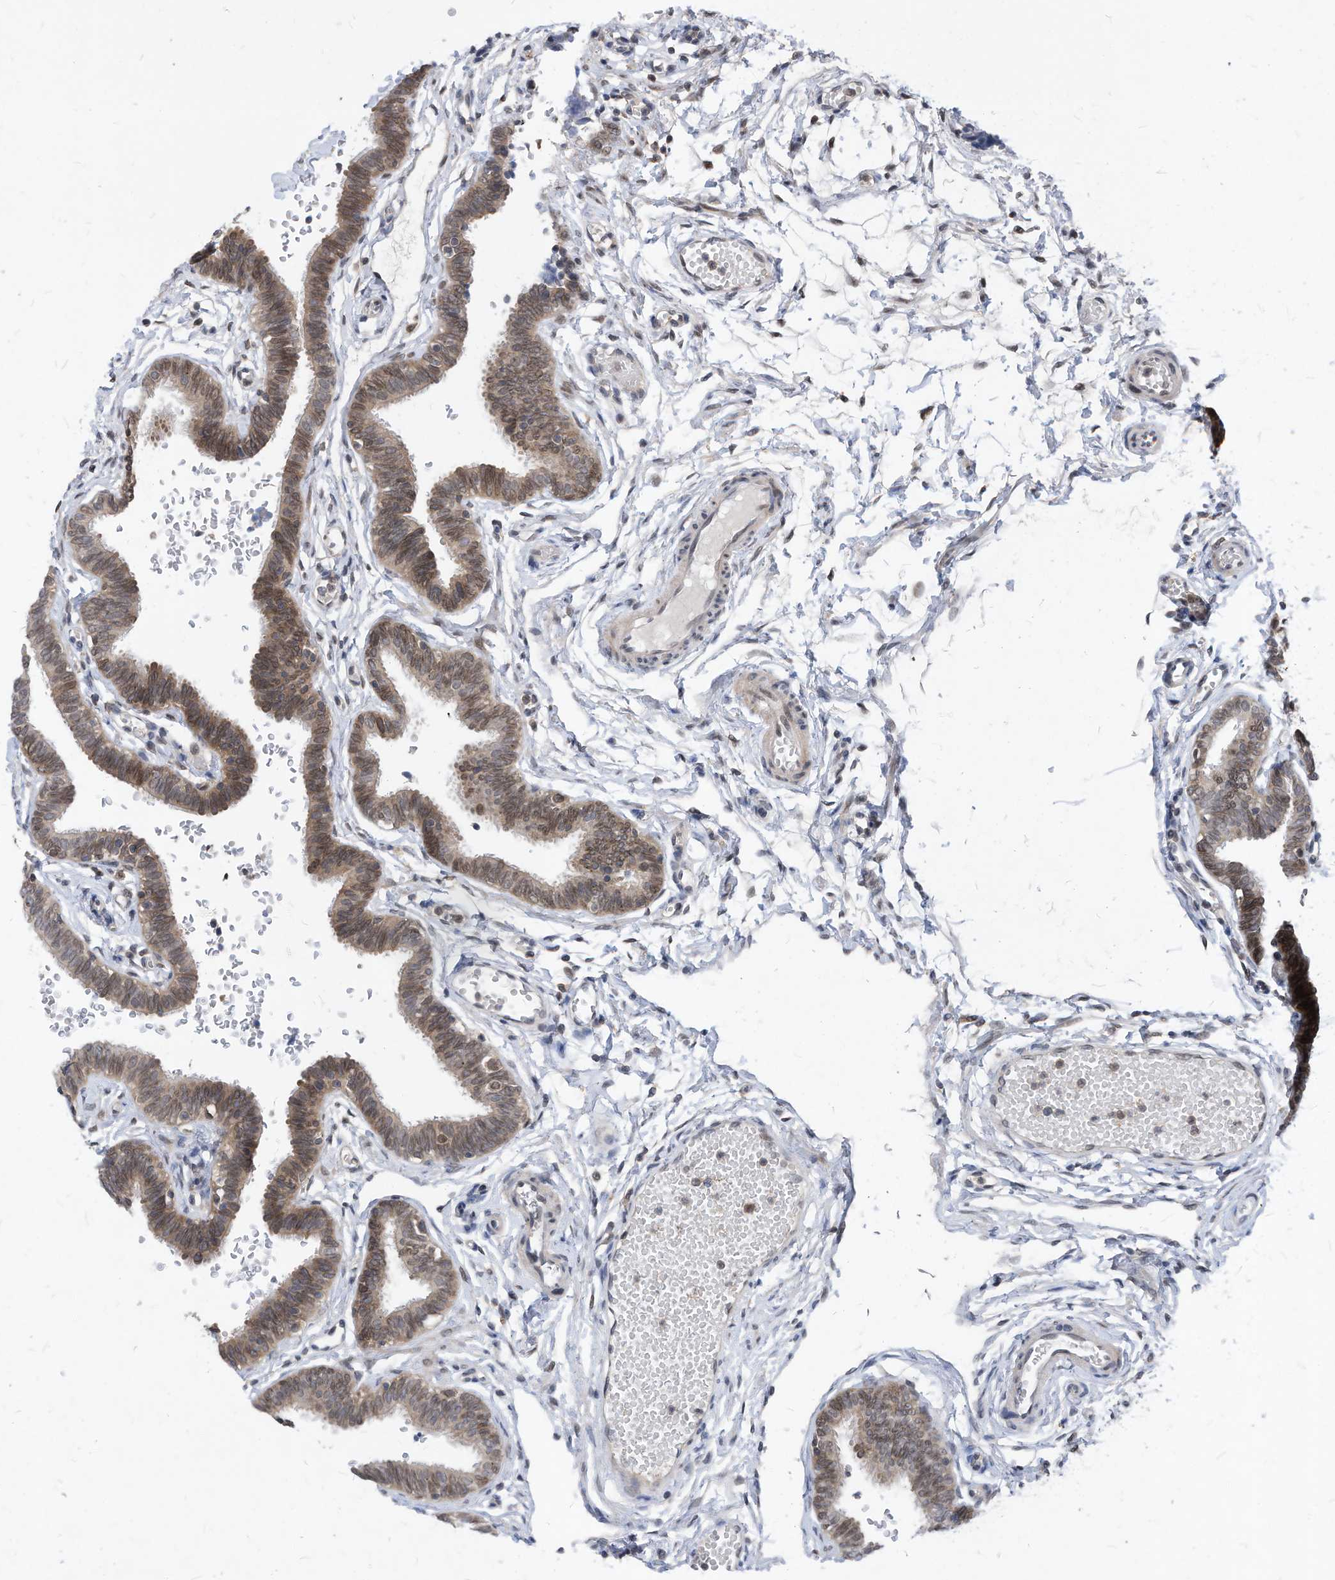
{"staining": {"intensity": "moderate", "quantity": ">75%", "location": "cytoplasmic/membranous,nuclear"}, "tissue": "fallopian tube", "cell_type": "Glandular cells", "image_type": "normal", "snomed": [{"axis": "morphology", "description": "Normal tissue, NOS"}, {"axis": "topography", "description": "Fallopian tube"}, {"axis": "topography", "description": "Ovary"}], "caption": "Immunohistochemistry (DAB (3,3'-diaminobenzidine)) staining of benign fallopian tube shows moderate cytoplasmic/membranous,nuclear protein expression in approximately >75% of glandular cells. The protein is stained brown, and the nuclei are stained in blue (DAB (3,3'-diaminobenzidine) IHC with brightfield microscopy, high magnification).", "gene": "KPNB1", "patient": {"sex": "female", "age": 23}}